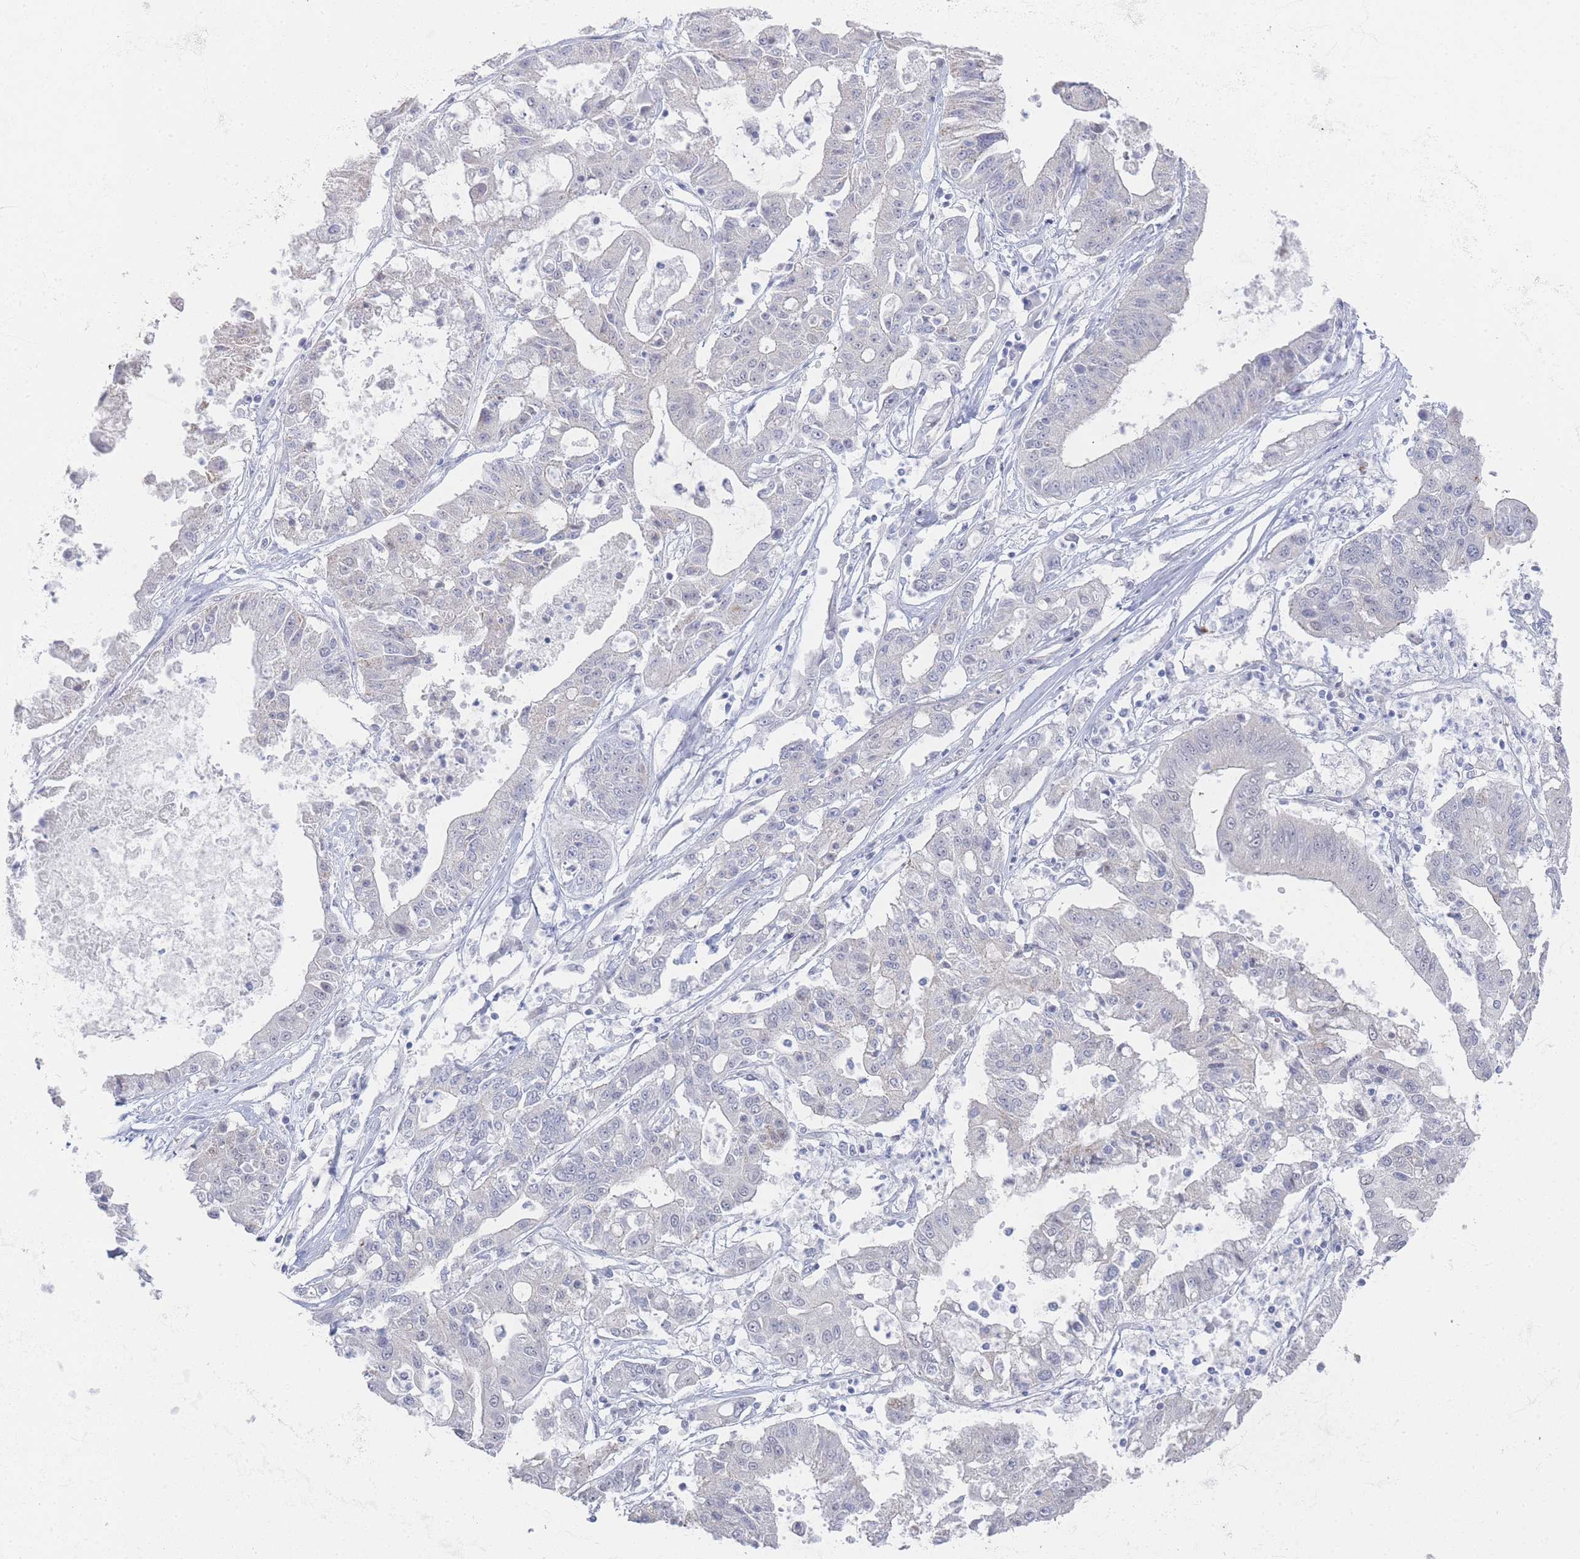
{"staining": {"intensity": "negative", "quantity": "none", "location": "none"}, "tissue": "ovarian cancer", "cell_type": "Tumor cells", "image_type": "cancer", "snomed": [{"axis": "morphology", "description": "Cystadenocarcinoma, mucinous, NOS"}, {"axis": "topography", "description": "Ovary"}], "caption": "An immunohistochemistry (IHC) histopathology image of ovarian cancer (mucinous cystadenocarcinoma) is shown. There is no staining in tumor cells of ovarian cancer (mucinous cystadenocarcinoma). (Brightfield microscopy of DAB immunohistochemistry at high magnification).", "gene": "IMPG1", "patient": {"sex": "female", "age": 70}}